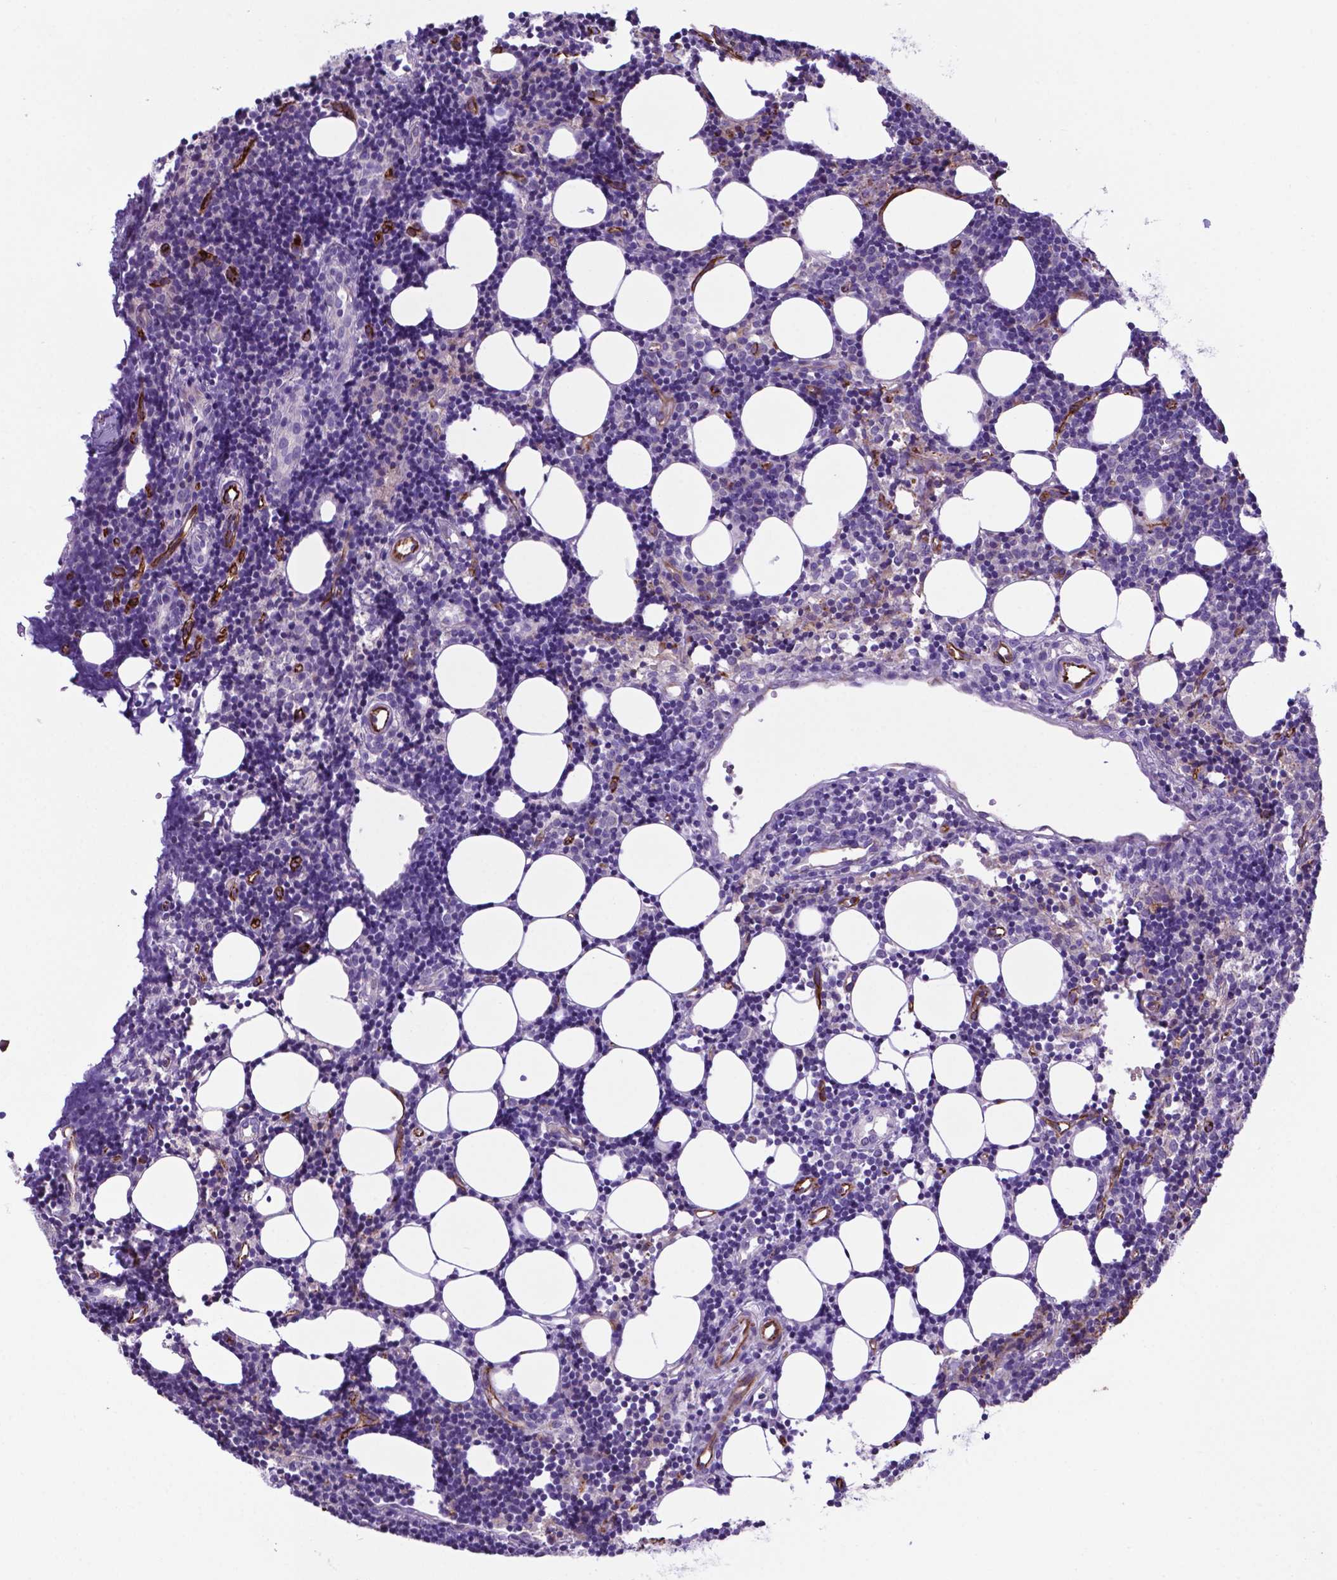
{"staining": {"intensity": "moderate", "quantity": "<25%", "location": "cytoplasmic/membranous"}, "tissue": "lymph node", "cell_type": "Germinal center cells", "image_type": "normal", "snomed": [{"axis": "morphology", "description": "Normal tissue, NOS"}, {"axis": "topography", "description": "Lymph node"}], "caption": "Lymph node stained with a protein marker exhibits moderate staining in germinal center cells.", "gene": "LZTR1", "patient": {"sex": "female", "age": 41}}